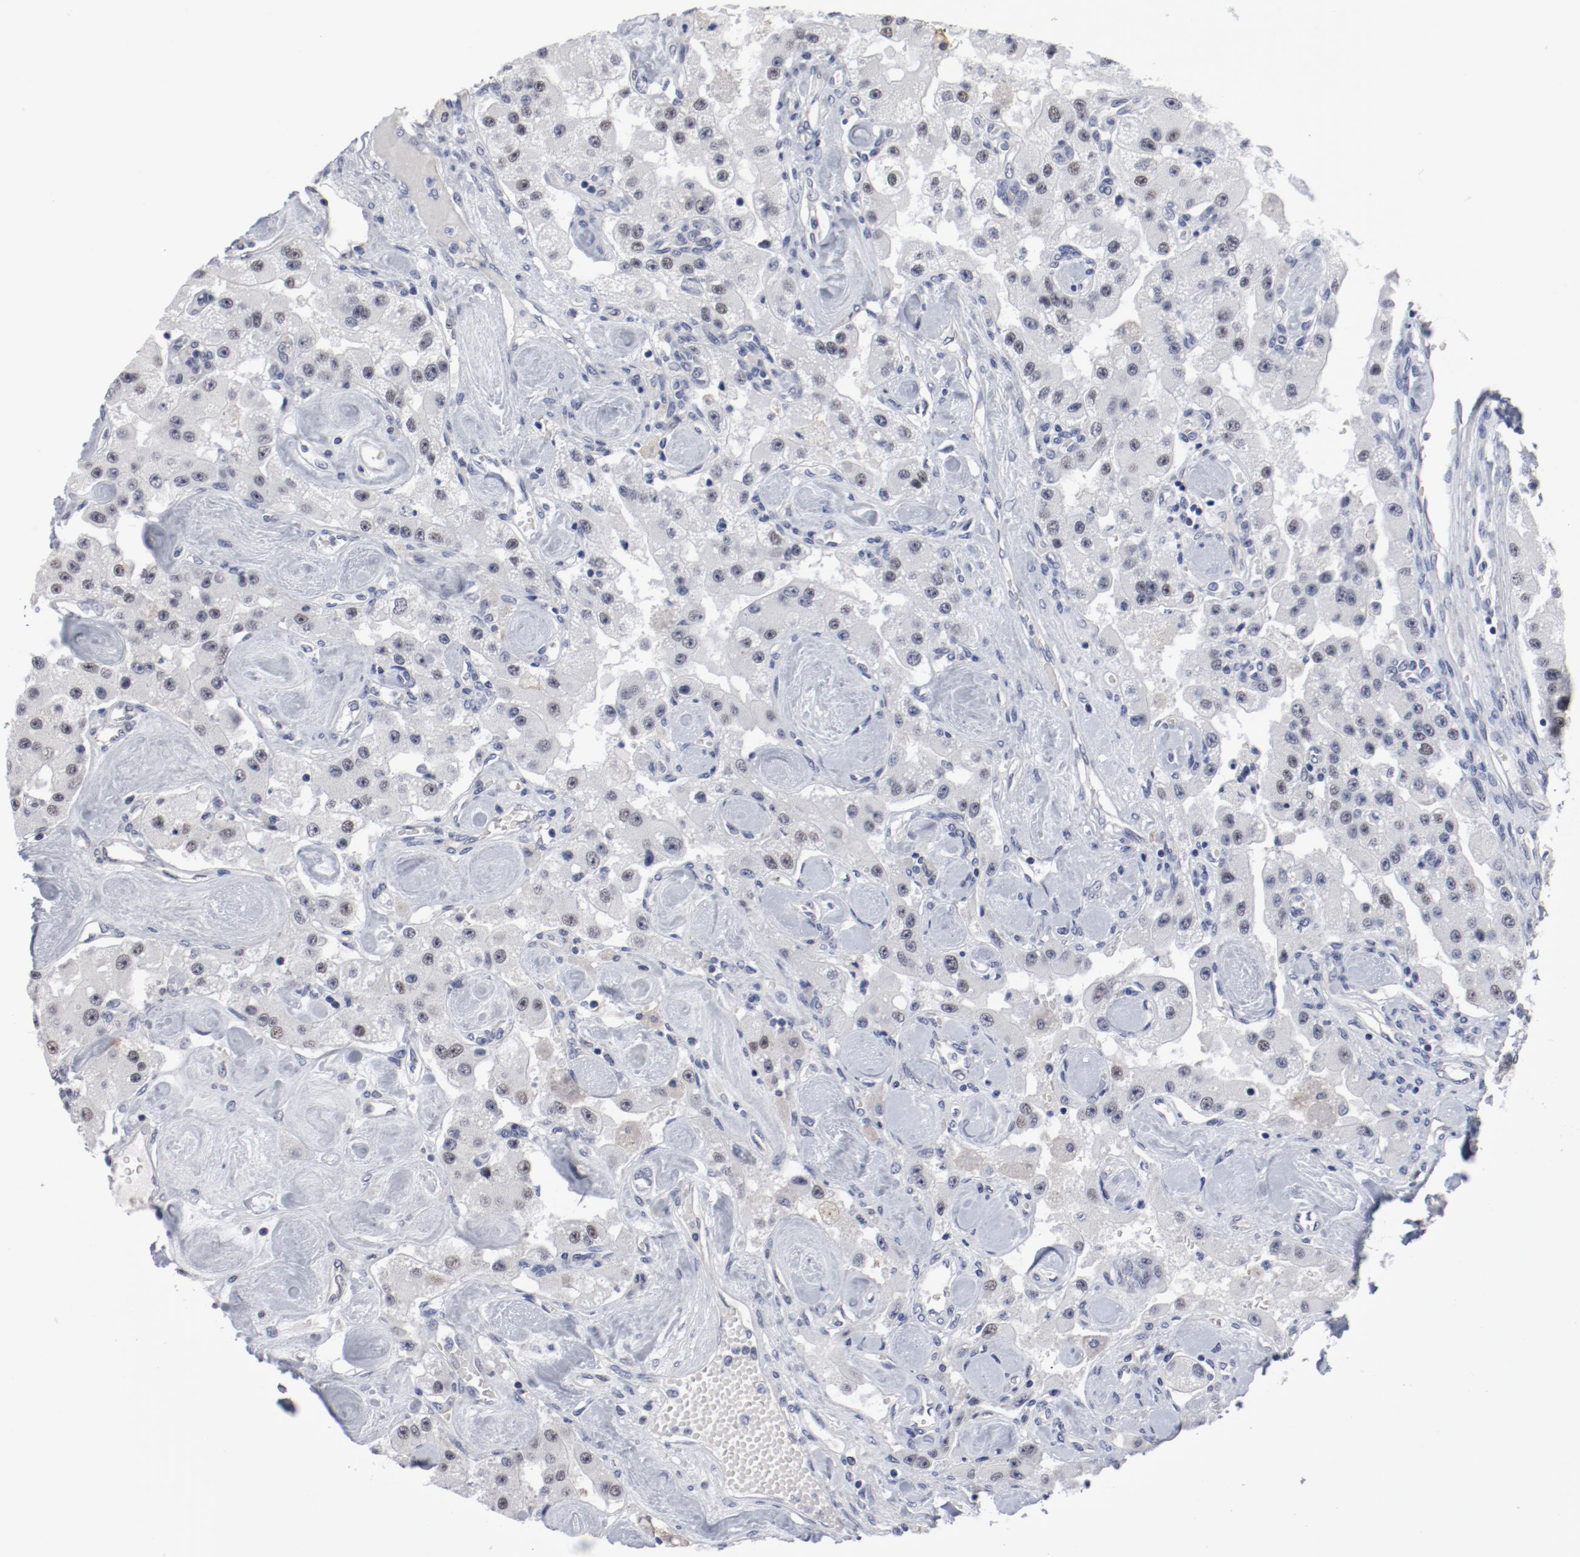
{"staining": {"intensity": "weak", "quantity": "<25%", "location": "nuclear"}, "tissue": "carcinoid", "cell_type": "Tumor cells", "image_type": "cancer", "snomed": [{"axis": "morphology", "description": "Carcinoid, malignant, NOS"}, {"axis": "topography", "description": "Pancreas"}], "caption": "Immunohistochemistry of malignant carcinoid exhibits no staining in tumor cells.", "gene": "ANKLE2", "patient": {"sex": "male", "age": 41}}